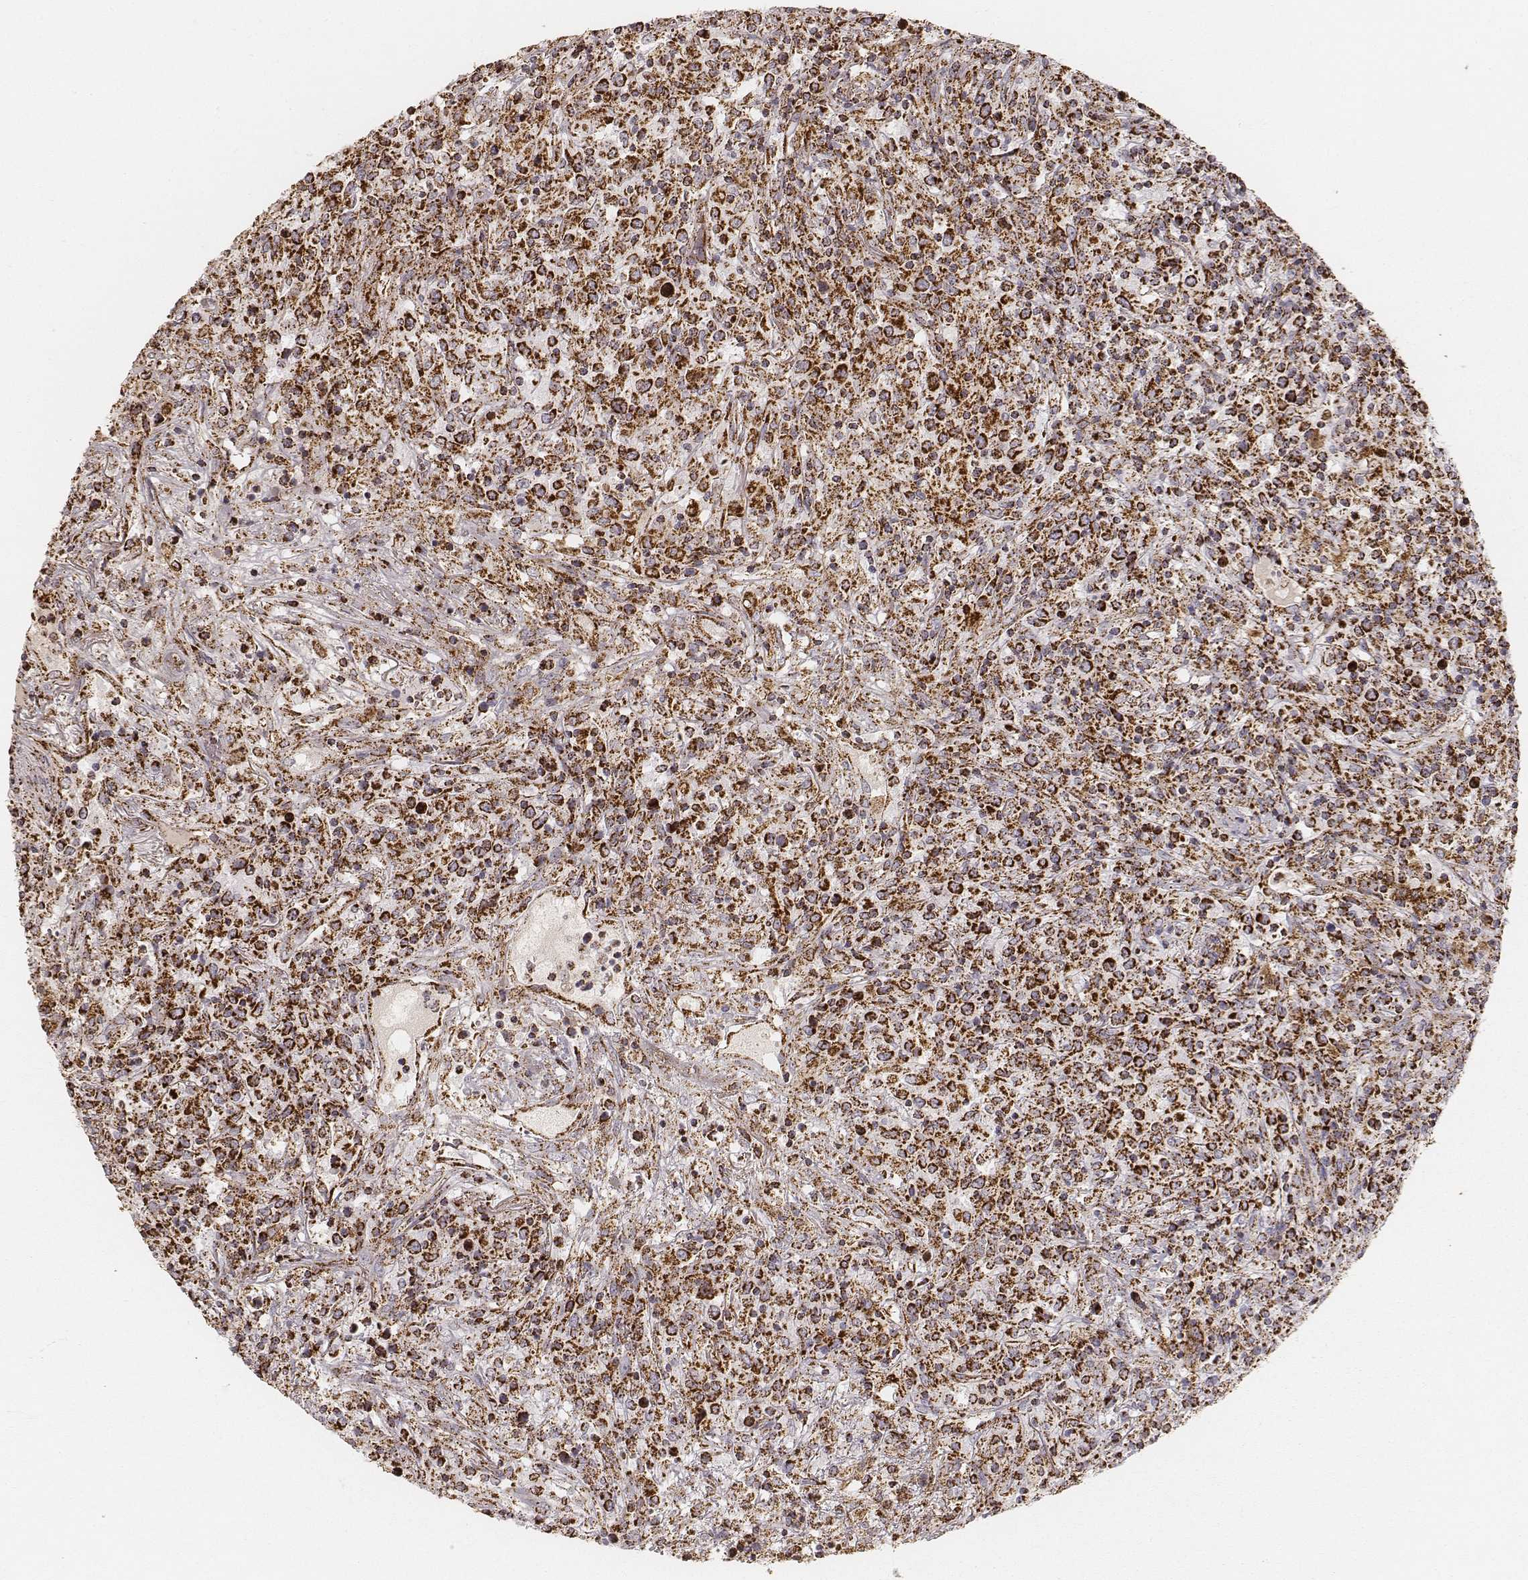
{"staining": {"intensity": "strong", "quantity": ">75%", "location": "cytoplasmic/membranous"}, "tissue": "lymphoma", "cell_type": "Tumor cells", "image_type": "cancer", "snomed": [{"axis": "morphology", "description": "Malignant lymphoma, non-Hodgkin's type, High grade"}, {"axis": "topography", "description": "Lung"}], "caption": "IHC histopathology image of neoplastic tissue: lymphoma stained using immunohistochemistry exhibits high levels of strong protein expression localized specifically in the cytoplasmic/membranous of tumor cells, appearing as a cytoplasmic/membranous brown color.", "gene": "CS", "patient": {"sex": "male", "age": 79}}